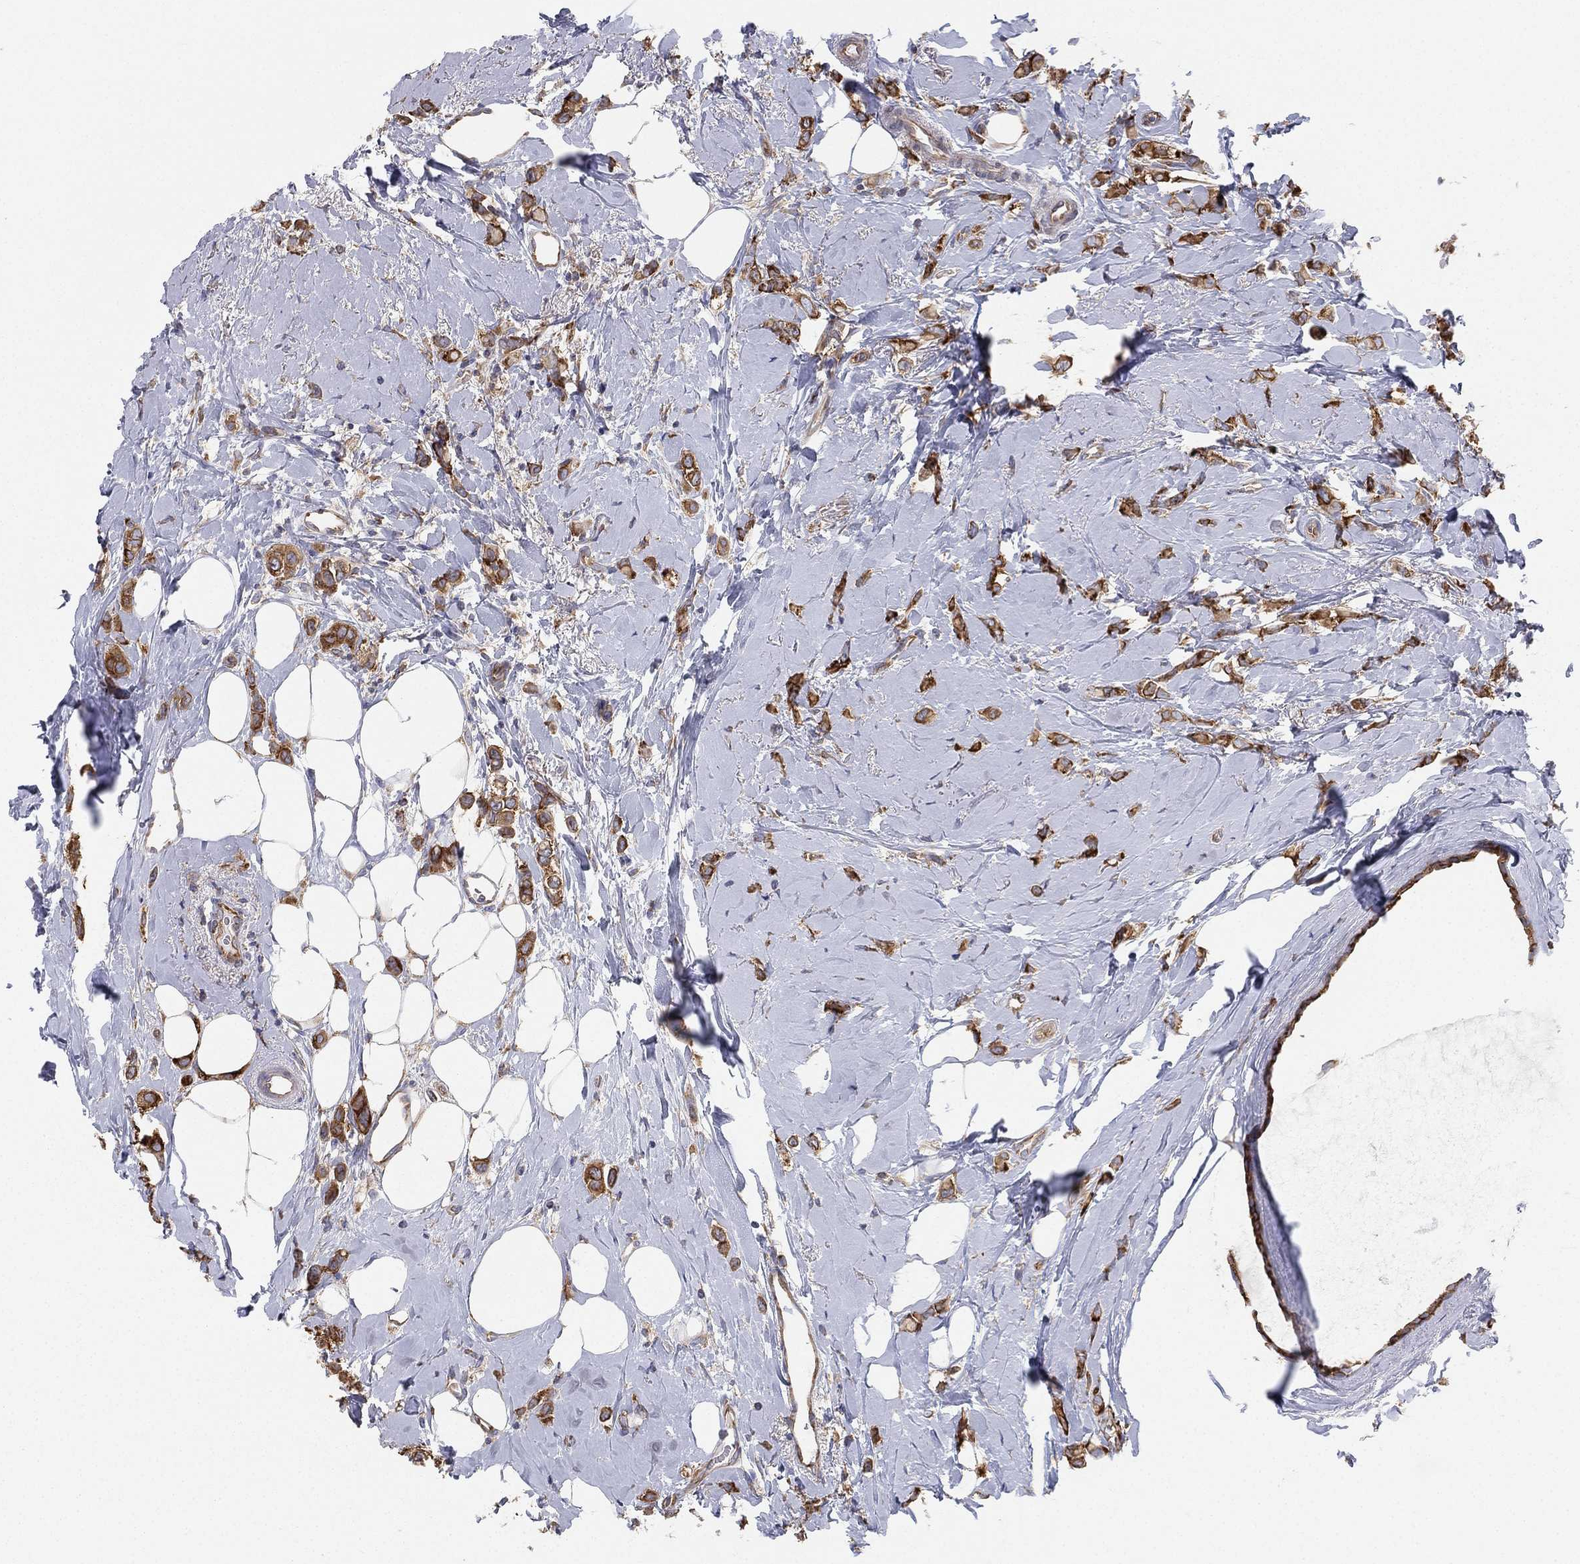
{"staining": {"intensity": "strong", "quantity": ">75%", "location": "cytoplasmic/membranous"}, "tissue": "breast cancer", "cell_type": "Tumor cells", "image_type": "cancer", "snomed": [{"axis": "morphology", "description": "Lobular carcinoma"}, {"axis": "topography", "description": "Breast"}], "caption": "Breast cancer stained with a brown dye displays strong cytoplasmic/membranous positive positivity in about >75% of tumor cells.", "gene": "FARSA", "patient": {"sex": "female", "age": 66}}